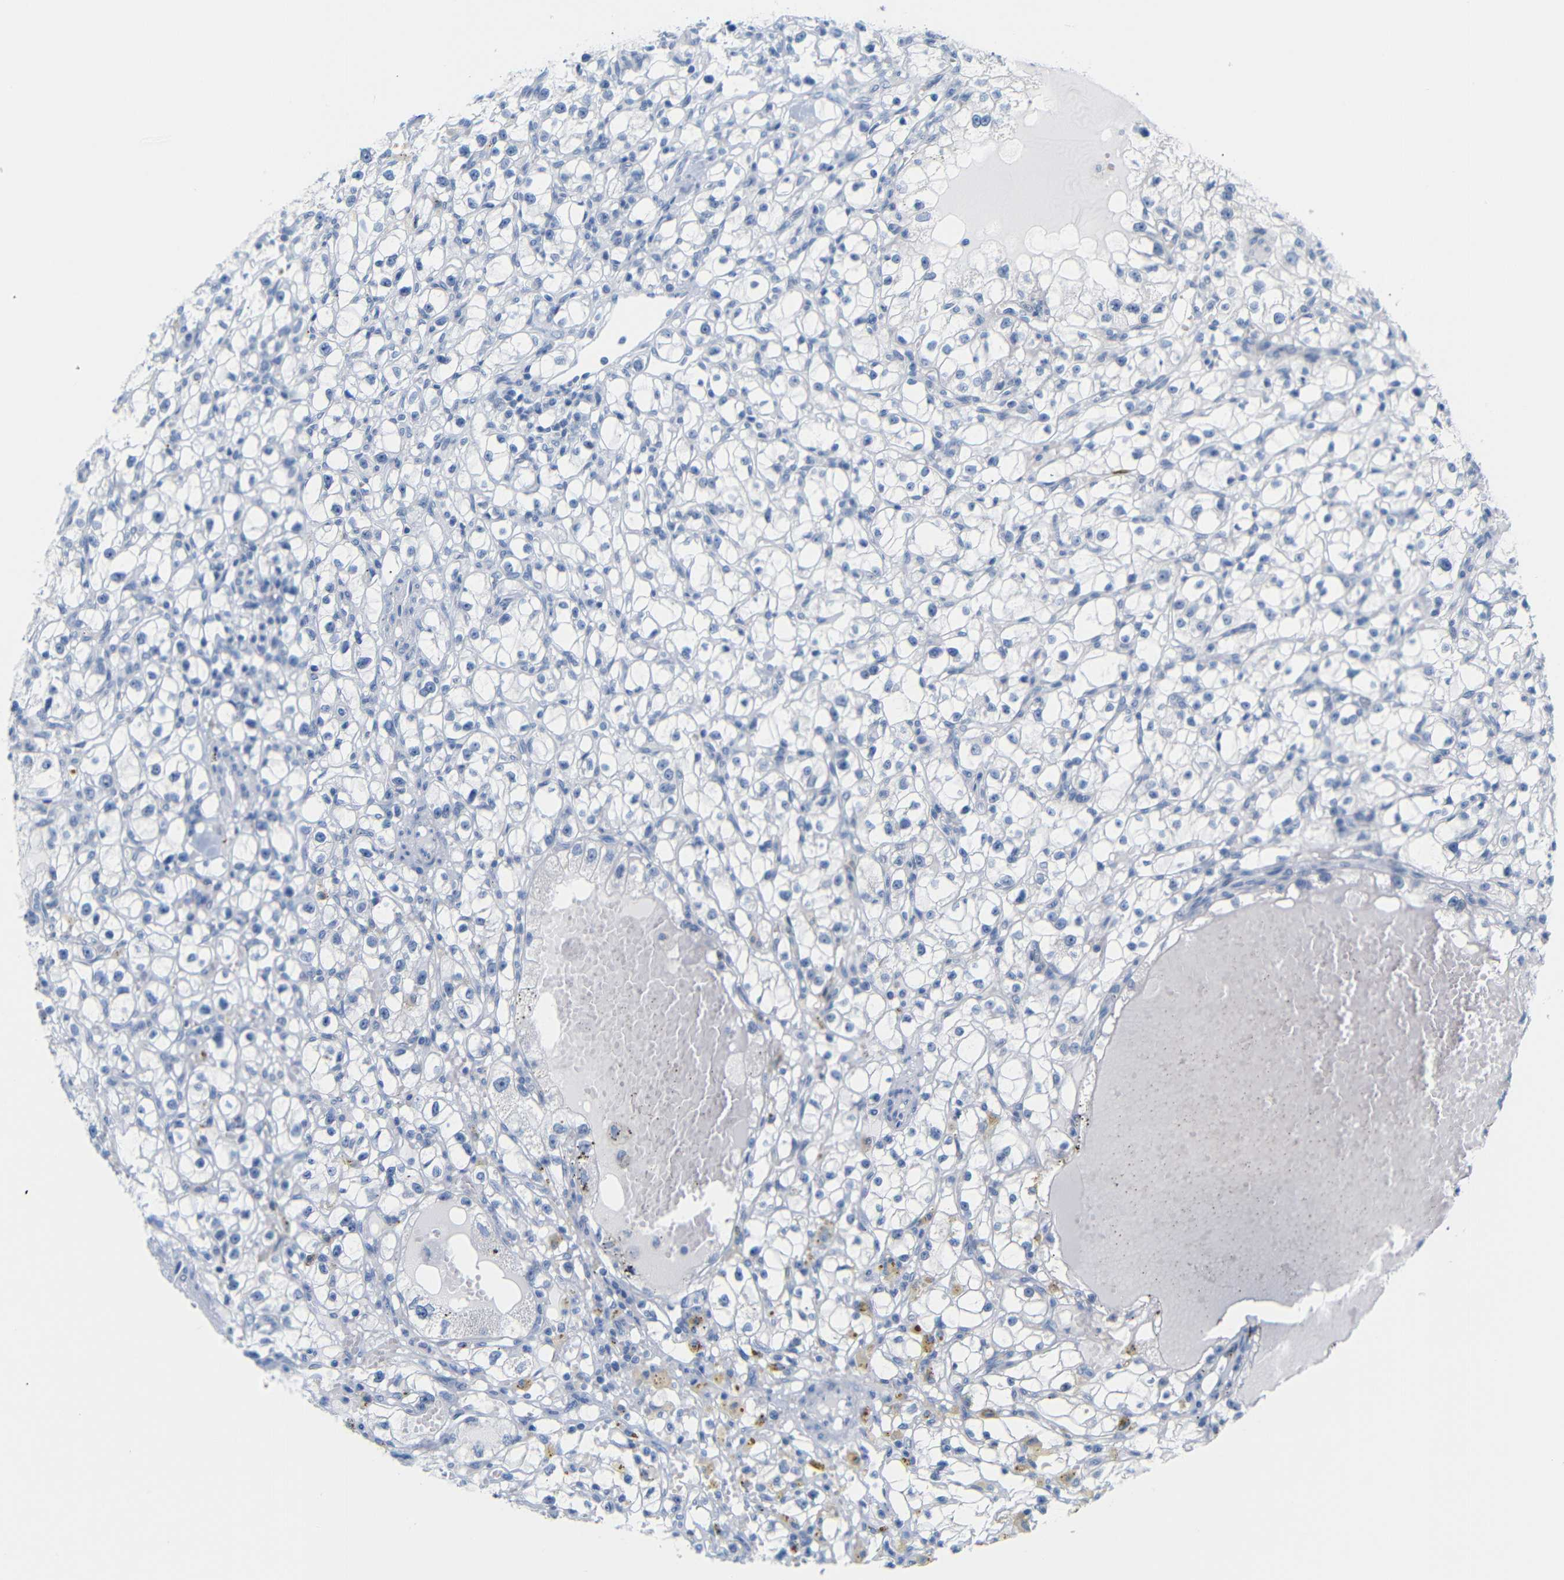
{"staining": {"intensity": "negative", "quantity": "none", "location": "none"}, "tissue": "renal cancer", "cell_type": "Tumor cells", "image_type": "cancer", "snomed": [{"axis": "morphology", "description": "Adenocarcinoma, NOS"}, {"axis": "topography", "description": "Kidney"}], "caption": "IHC histopathology image of neoplastic tissue: renal cancer stained with DAB (3,3'-diaminobenzidine) demonstrates no significant protein staining in tumor cells.", "gene": "MT1A", "patient": {"sex": "male", "age": 56}}